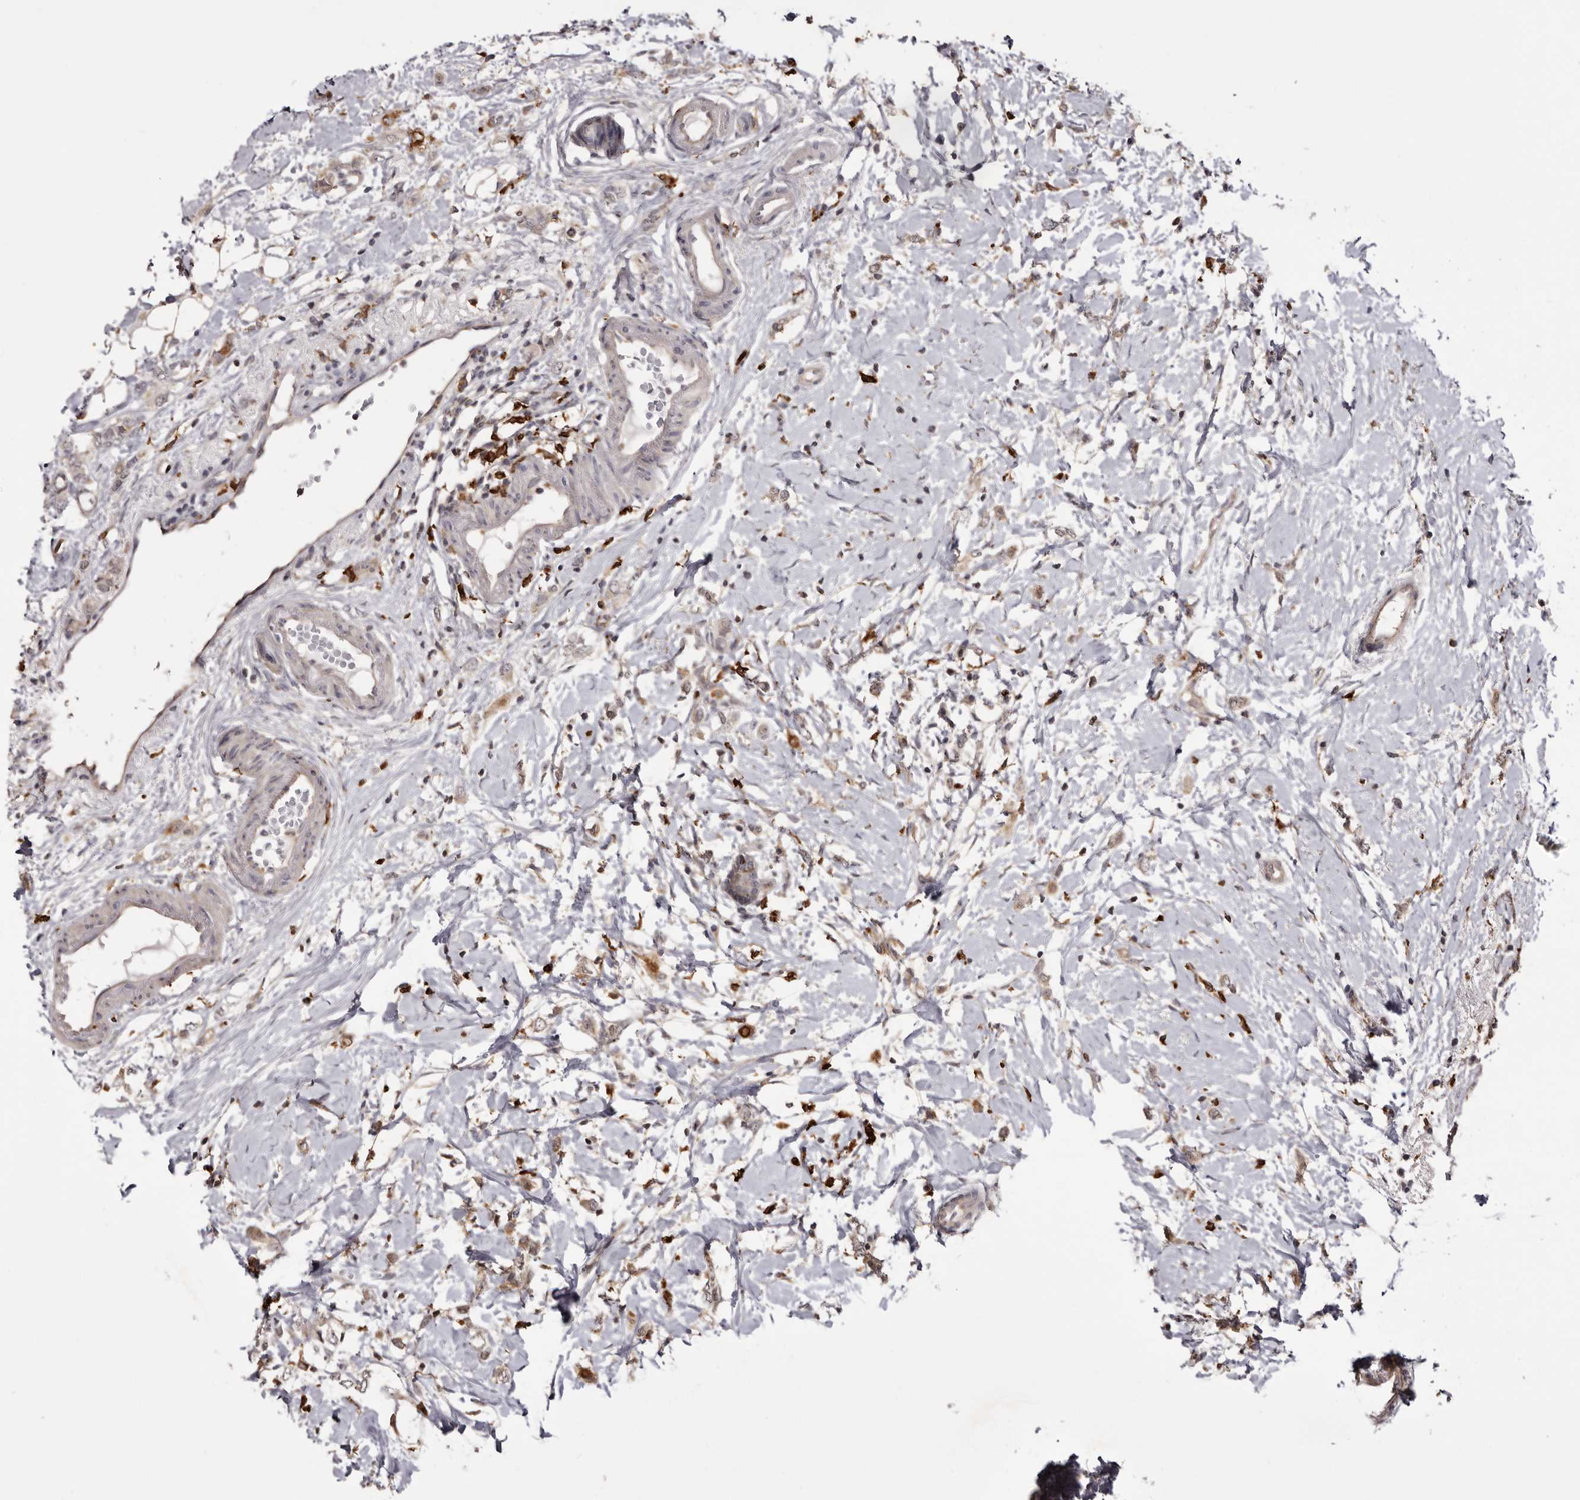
{"staining": {"intensity": "weak", "quantity": "25%-75%", "location": "cytoplasmic/membranous"}, "tissue": "breast cancer", "cell_type": "Tumor cells", "image_type": "cancer", "snomed": [{"axis": "morphology", "description": "Normal tissue, NOS"}, {"axis": "morphology", "description": "Lobular carcinoma"}, {"axis": "topography", "description": "Breast"}], "caption": "Lobular carcinoma (breast) stained with DAB (3,3'-diaminobenzidine) immunohistochemistry shows low levels of weak cytoplasmic/membranous positivity in approximately 25%-75% of tumor cells.", "gene": "TNNI1", "patient": {"sex": "female", "age": 47}}